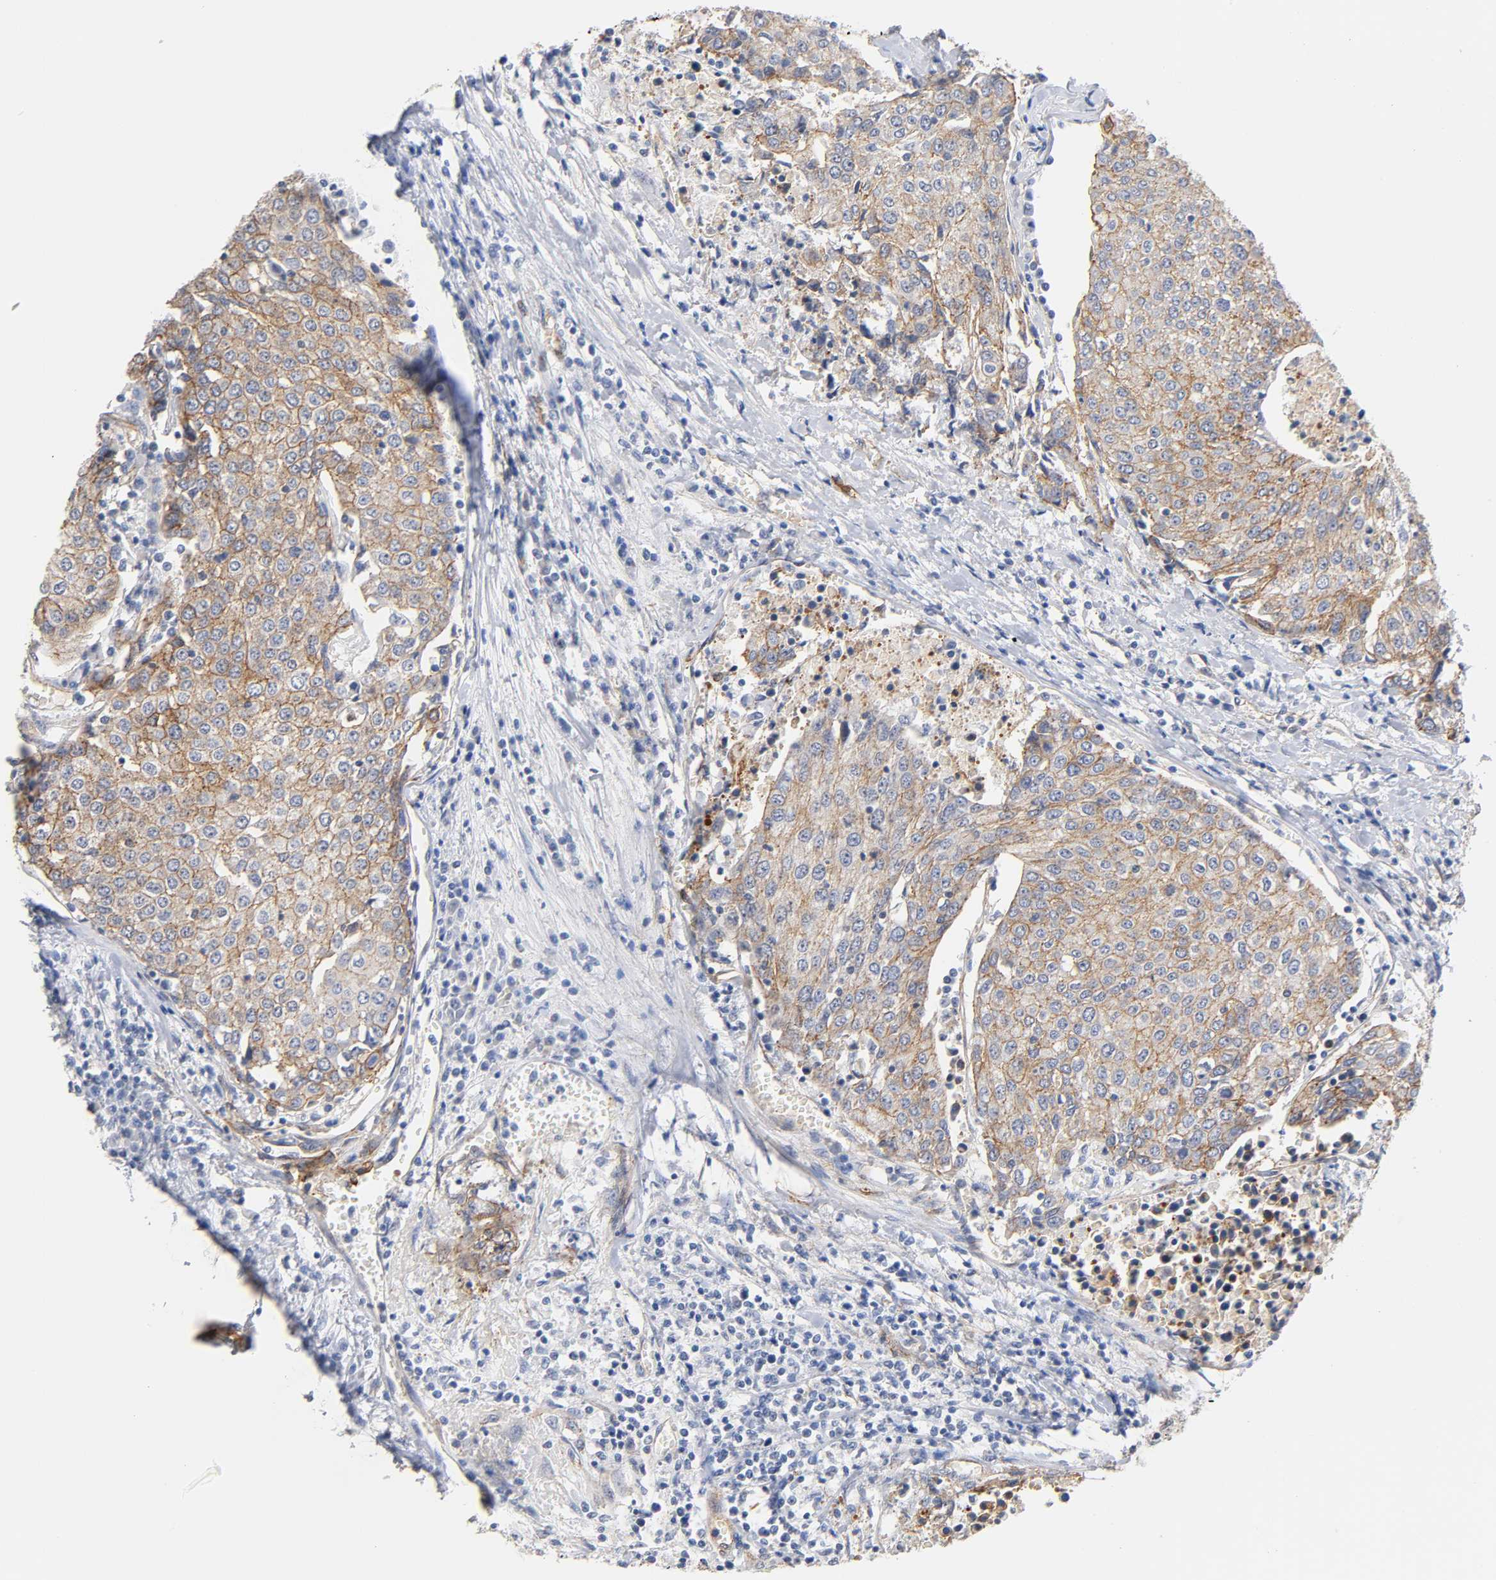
{"staining": {"intensity": "moderate", "quantity": ">75%", "location": "cytoplasmic/membranous"}, "tissue": "urothelial cancer", "cell_type": "Tumor cells", "image_type": "cancer", "snomed": [{"axis": "morphology", "description": "Urothelial carcinoma, High grade"}, {"axis": "topography", "description": "Urinary bladder"}], "caption": "IHC micrograph of human urothelial cancer stained for a protein (brown), which exhibits medium levels of moderate cytoplasmic/membranous staining in about >75% of tumor cells.", "gene": "SPTAN1", "patient": {"sex": "female", "age": 85}}